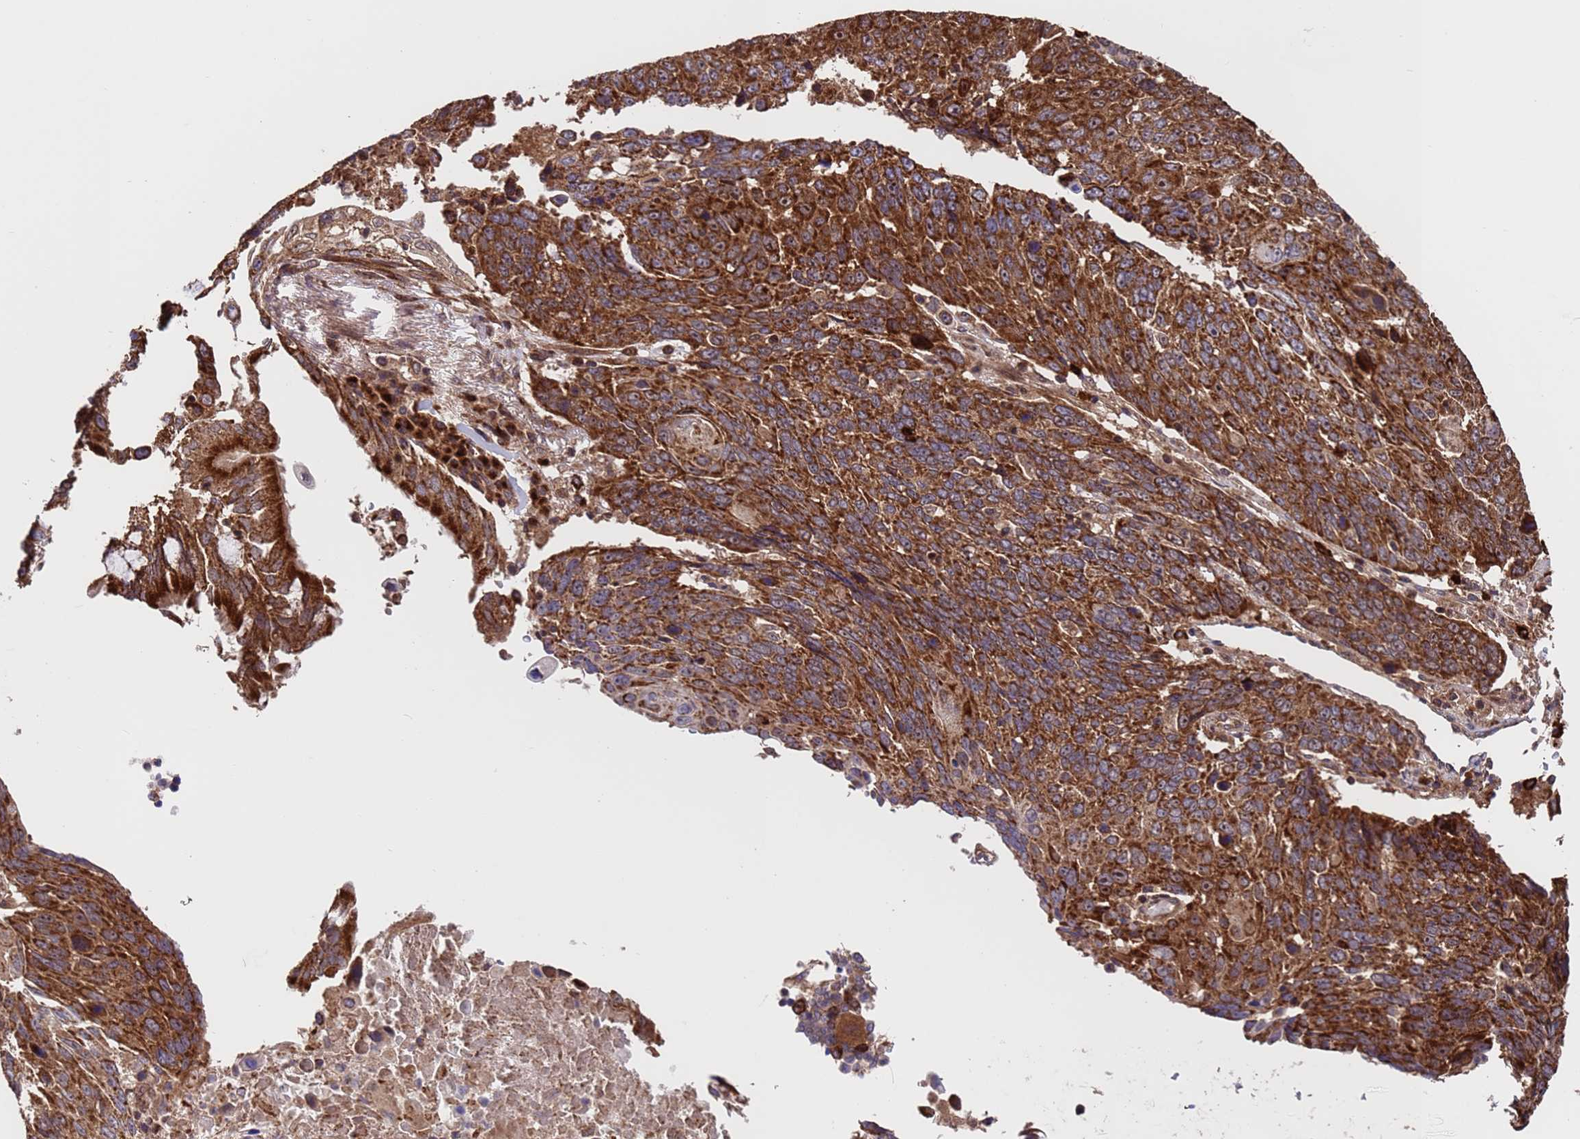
{"staining": {"intensity": "strong", "quantity": ">75%", "location": "cytoplasmic/membranous"}, "tissue": "lung cancer", "cell_type": "Tumor cells", "image_type": "cancer", "snomed": [{"axis": "morphology", "description": "Squamous cell carcinoma, NOS"}, {"axis": "topography", "description": "Lung"}], "caption": "The immunohistochemical stain shows strong cytoplasmic/membranous positivity in tumor cells of lung cancer (squamous cell carcinoma) tissue.", "gene": "TSR3", "patient": {"sex": "male", "age": 66}}